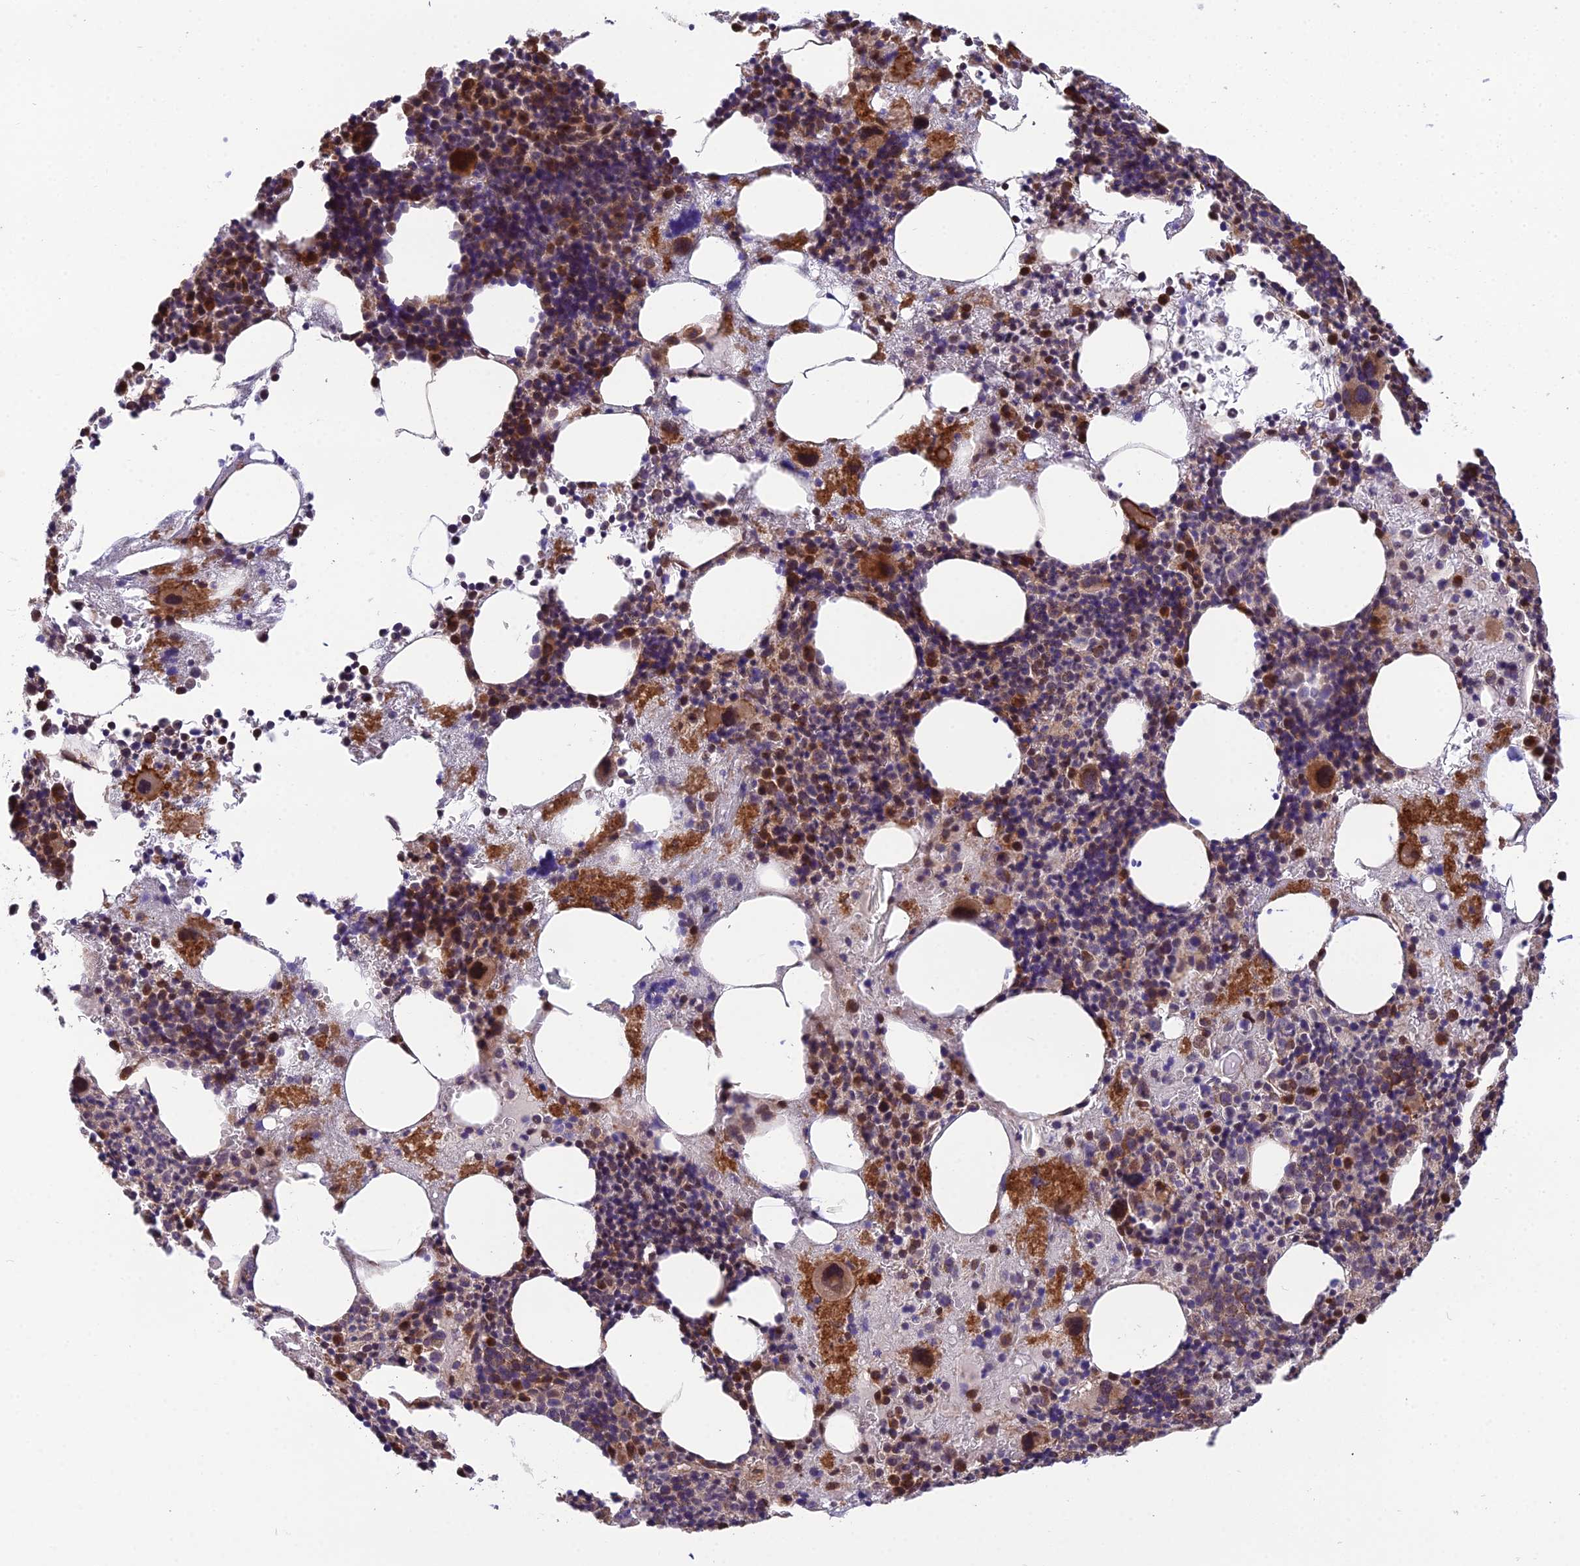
{"staining": {"intensity": "strong", "quantity": "25%-75%", "location": "cytoplasmic/membranous,nuclear"}, "tissue": "bone marrow", "cell_type": "Hematopoietic cells", "image_type": "normal", "snomed": [{"axis": "morphology", "description": "Normal tissue, NOS"}, {"axis": "topography", "description": "Bone marrow"}], "caption": "Immunohistochemistry micrograph of unremarkable bone marrow: bone marrow stained using immunohistochemistry displays high levels of strong protein expression localized specifically in the cytoplasmic/membranous,nuclear of hematopoietic cells, appearing as a cytoplasmic/membranous,nuclear brown color.", "gene": "CYP2R1", "patient": {"sex": "male", "age": 75}}